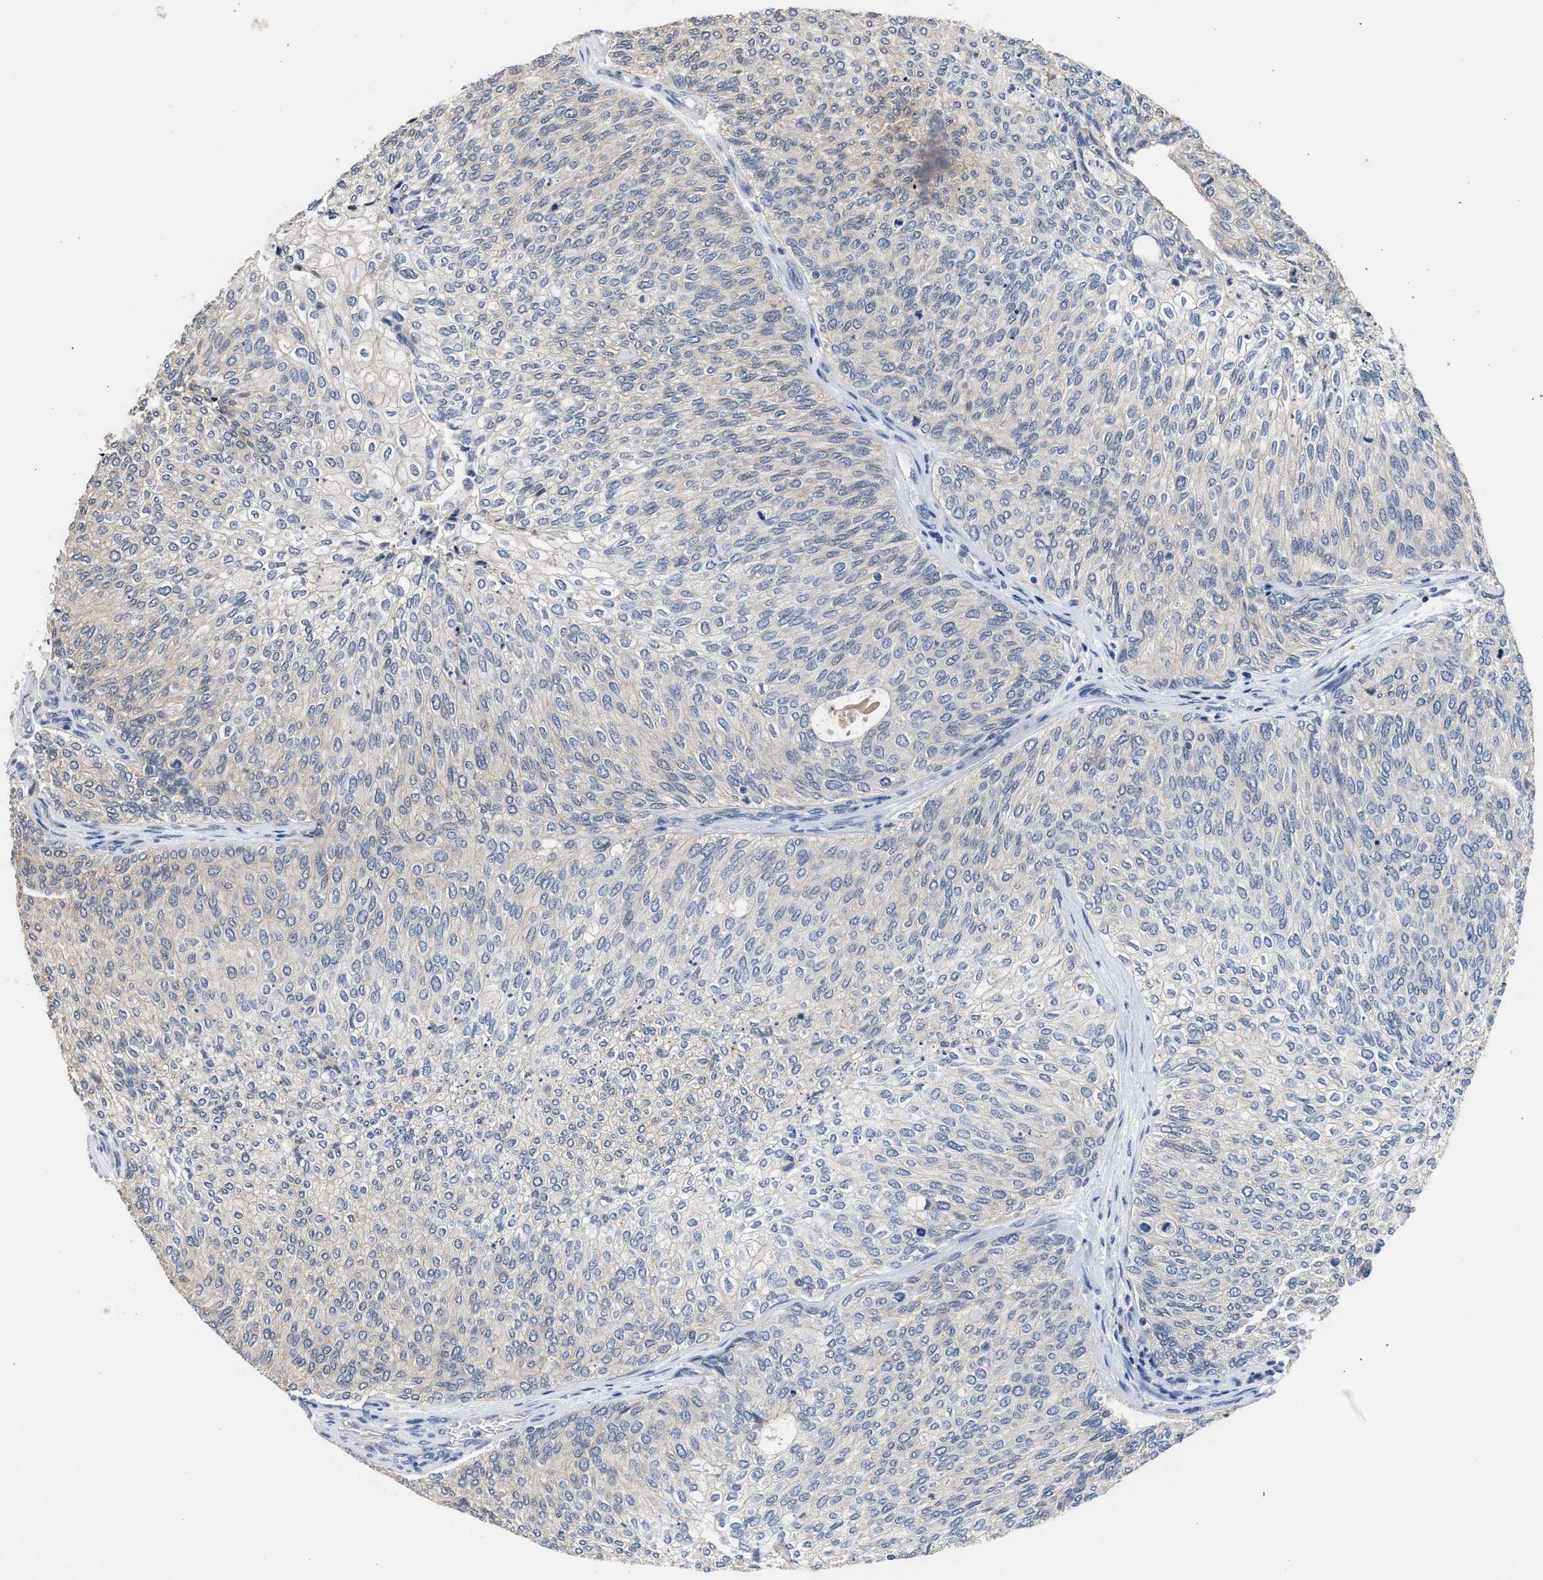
{"staining": {"intensity": "negative", "quantity": "none", "location": "none"}, "tissue": "urothelial cancer", "cell_type": "Tumor cells", "image_type": "cancer", "snomed": [{"axis": "morphology", "description": "Urothelial carcinoma, Low grade"}, {"axis": "topography", "description": "Urinary bladder"}], "caption": "An immunohistochemistry image of urothelial carcinoma (low-grade) is shown. There is no staining in tumor cells of urothelial carcinoma (low-grade).", "gene": "CSF3R", "patient": {"sex": "female", "age": 79}}